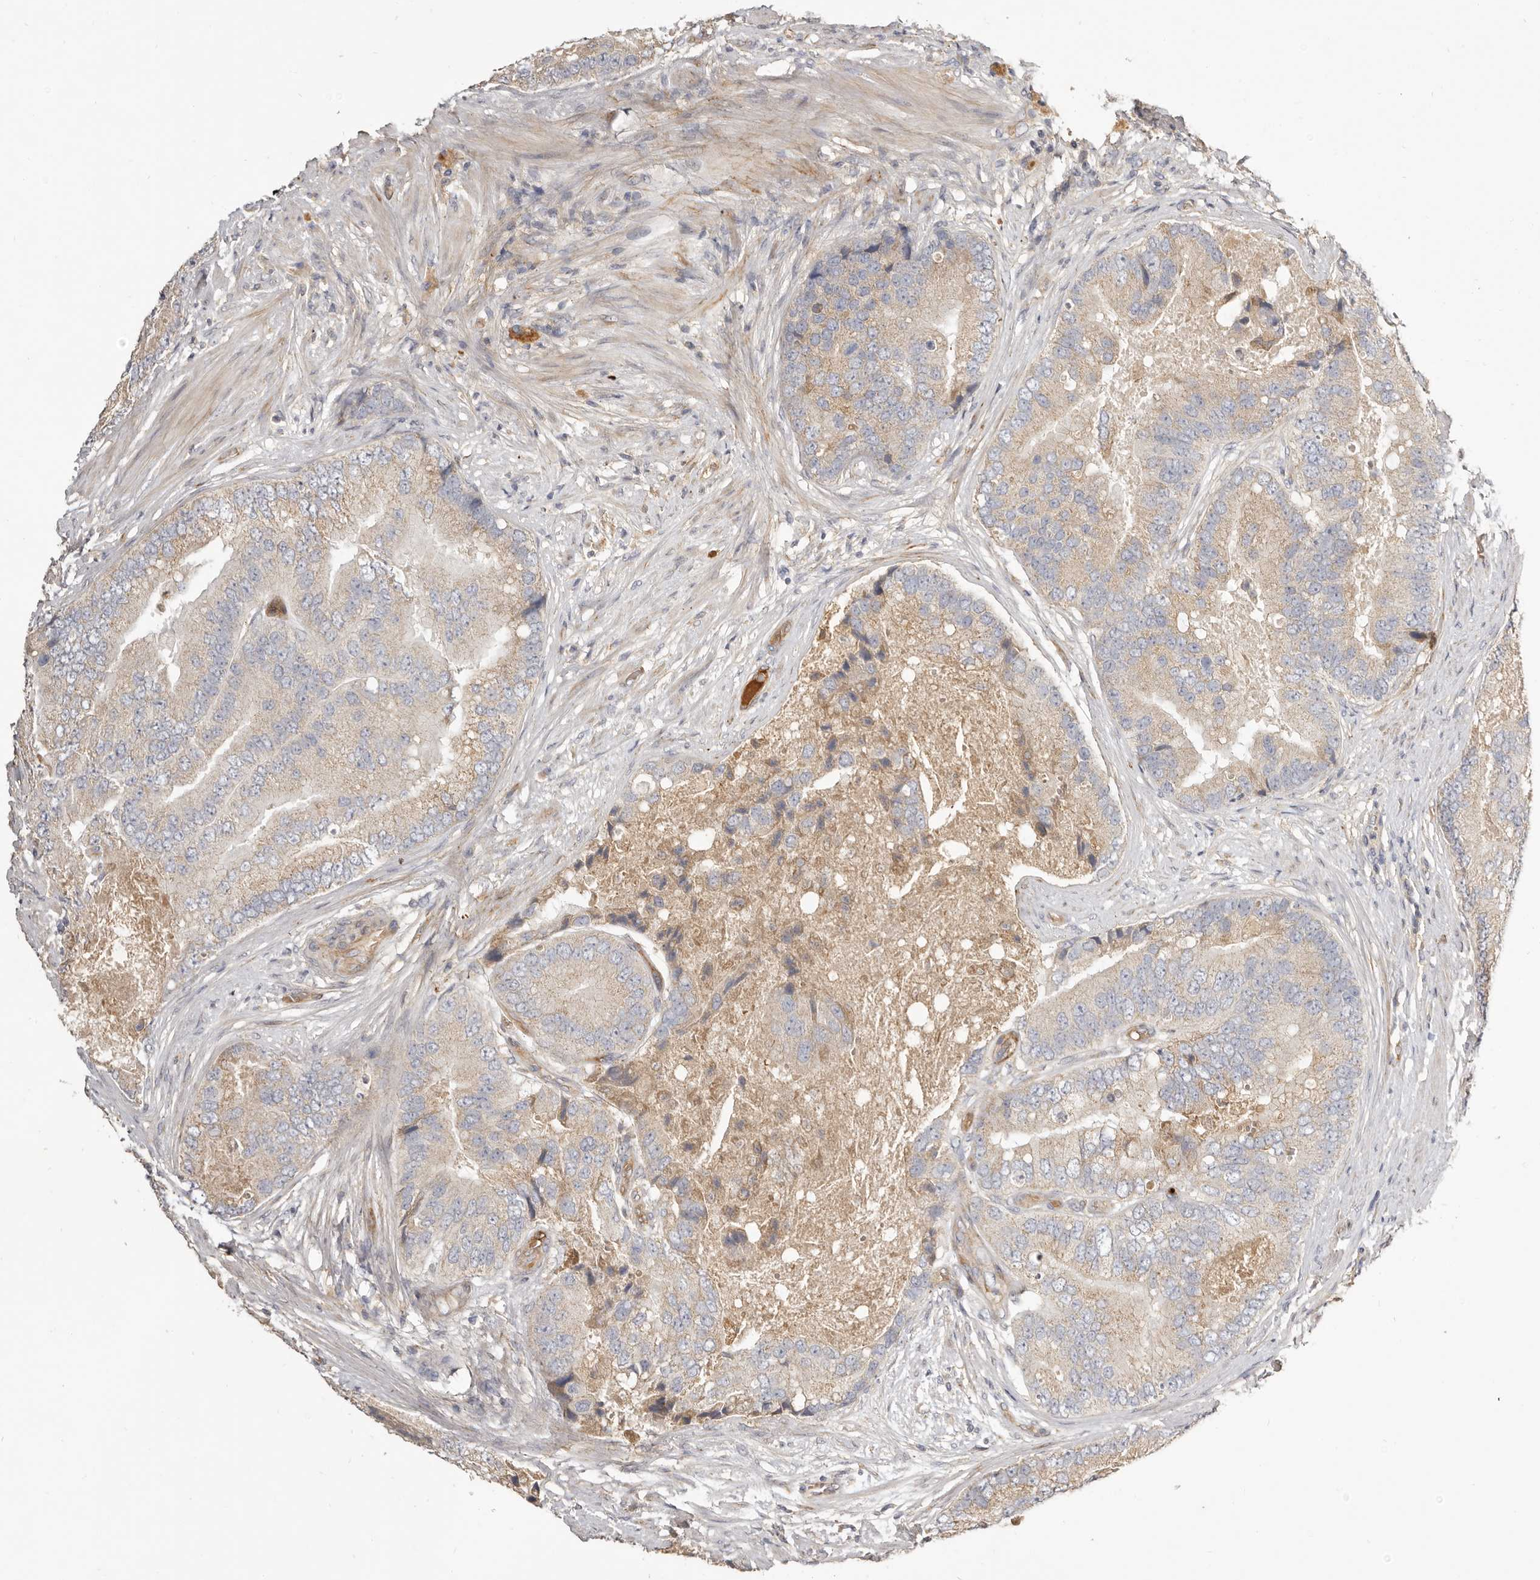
{"staining": {"intensity": "weak", "quantity": ">75%", "location": "cytoplasmic/membranous"}, "tissue": "prostate cancer", "cell_type": "Tumor cells", "image_type": "cancer", "snomed": [{"axis": "morphology", "description": "Adenocarcinoma, High grade"}, {"axis": "topography", "description": "Prostate"}], "caption": "About >75% of tumor cells in human high-grade adenocarcinoma (prostate) show weak cytoplasmic/membranous protein staining as visualized by brown immunohistochemical staining.", "gene": "ADAMTS9", "patient": {"sex": "male", "age": 70}}